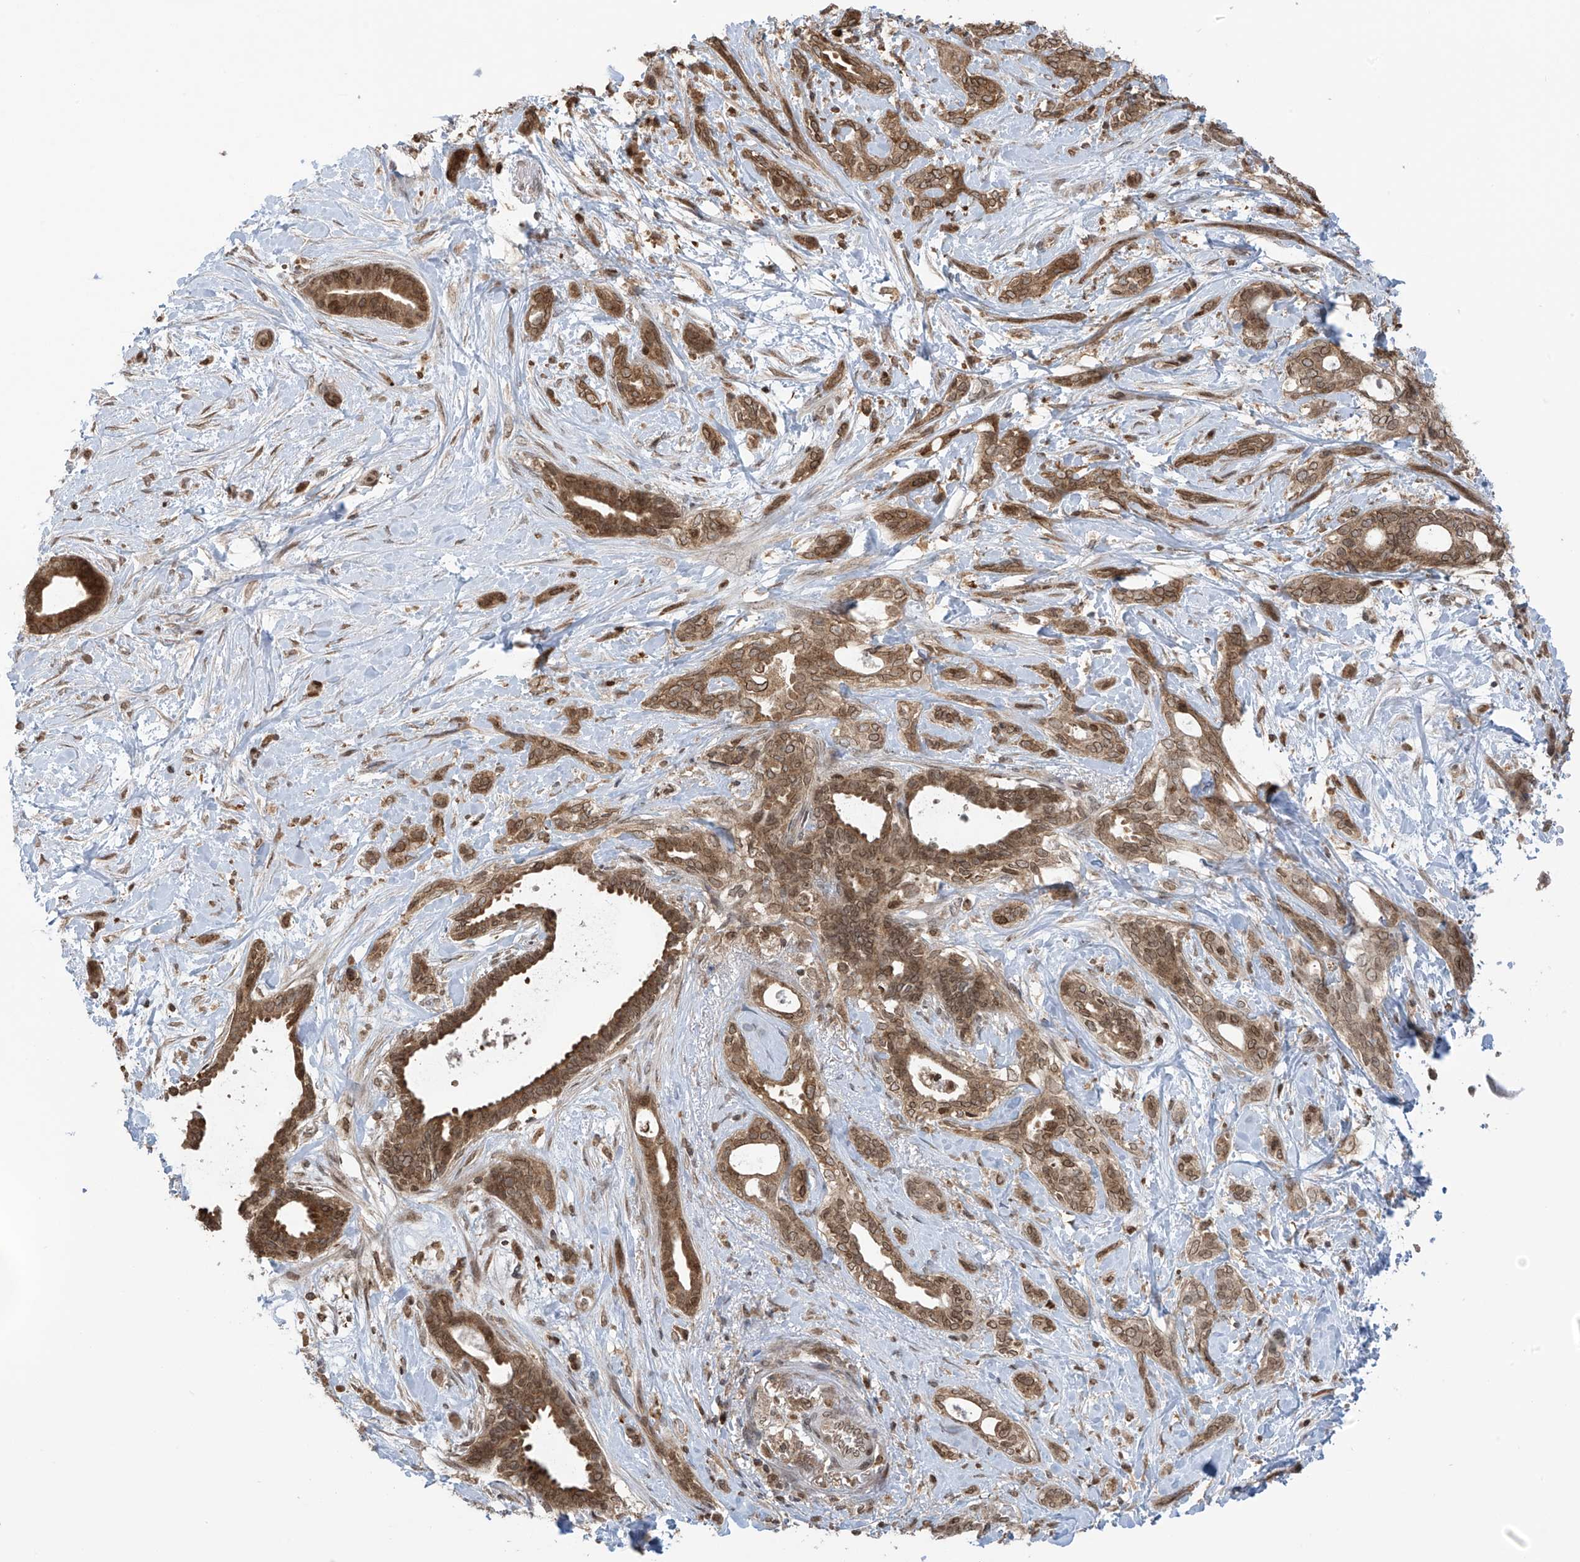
{"staining": {"intensity": "moderate", "quantity": ">75%", "location": "cytoplasmic/membranous,nuclear"}, "tissue": "pancreatic cancer", "cell_type": "Tumor cells", "image_type": "cancer", "snomed": [{"axis": "morphology", "description": "Normal tissue, NOS"}, {"axis": "morphology", "description": "Adenocarcinoma, NOS"}, {"axis": "topography", "description": "Pancreas"}, {"axis": "topography", "description": "Peripheral nerve tissue"}], "caption": "The histopathology image exhibits immunohistochemical staining of pancreatic cancer (adenocarcinoma). There is moderate cytoplasmic/membranous and nuclear expression is identified in approximately >75% of tumor cells.", "gene": "KPNB1", "patient": {"sex": "female", "age": 63}}